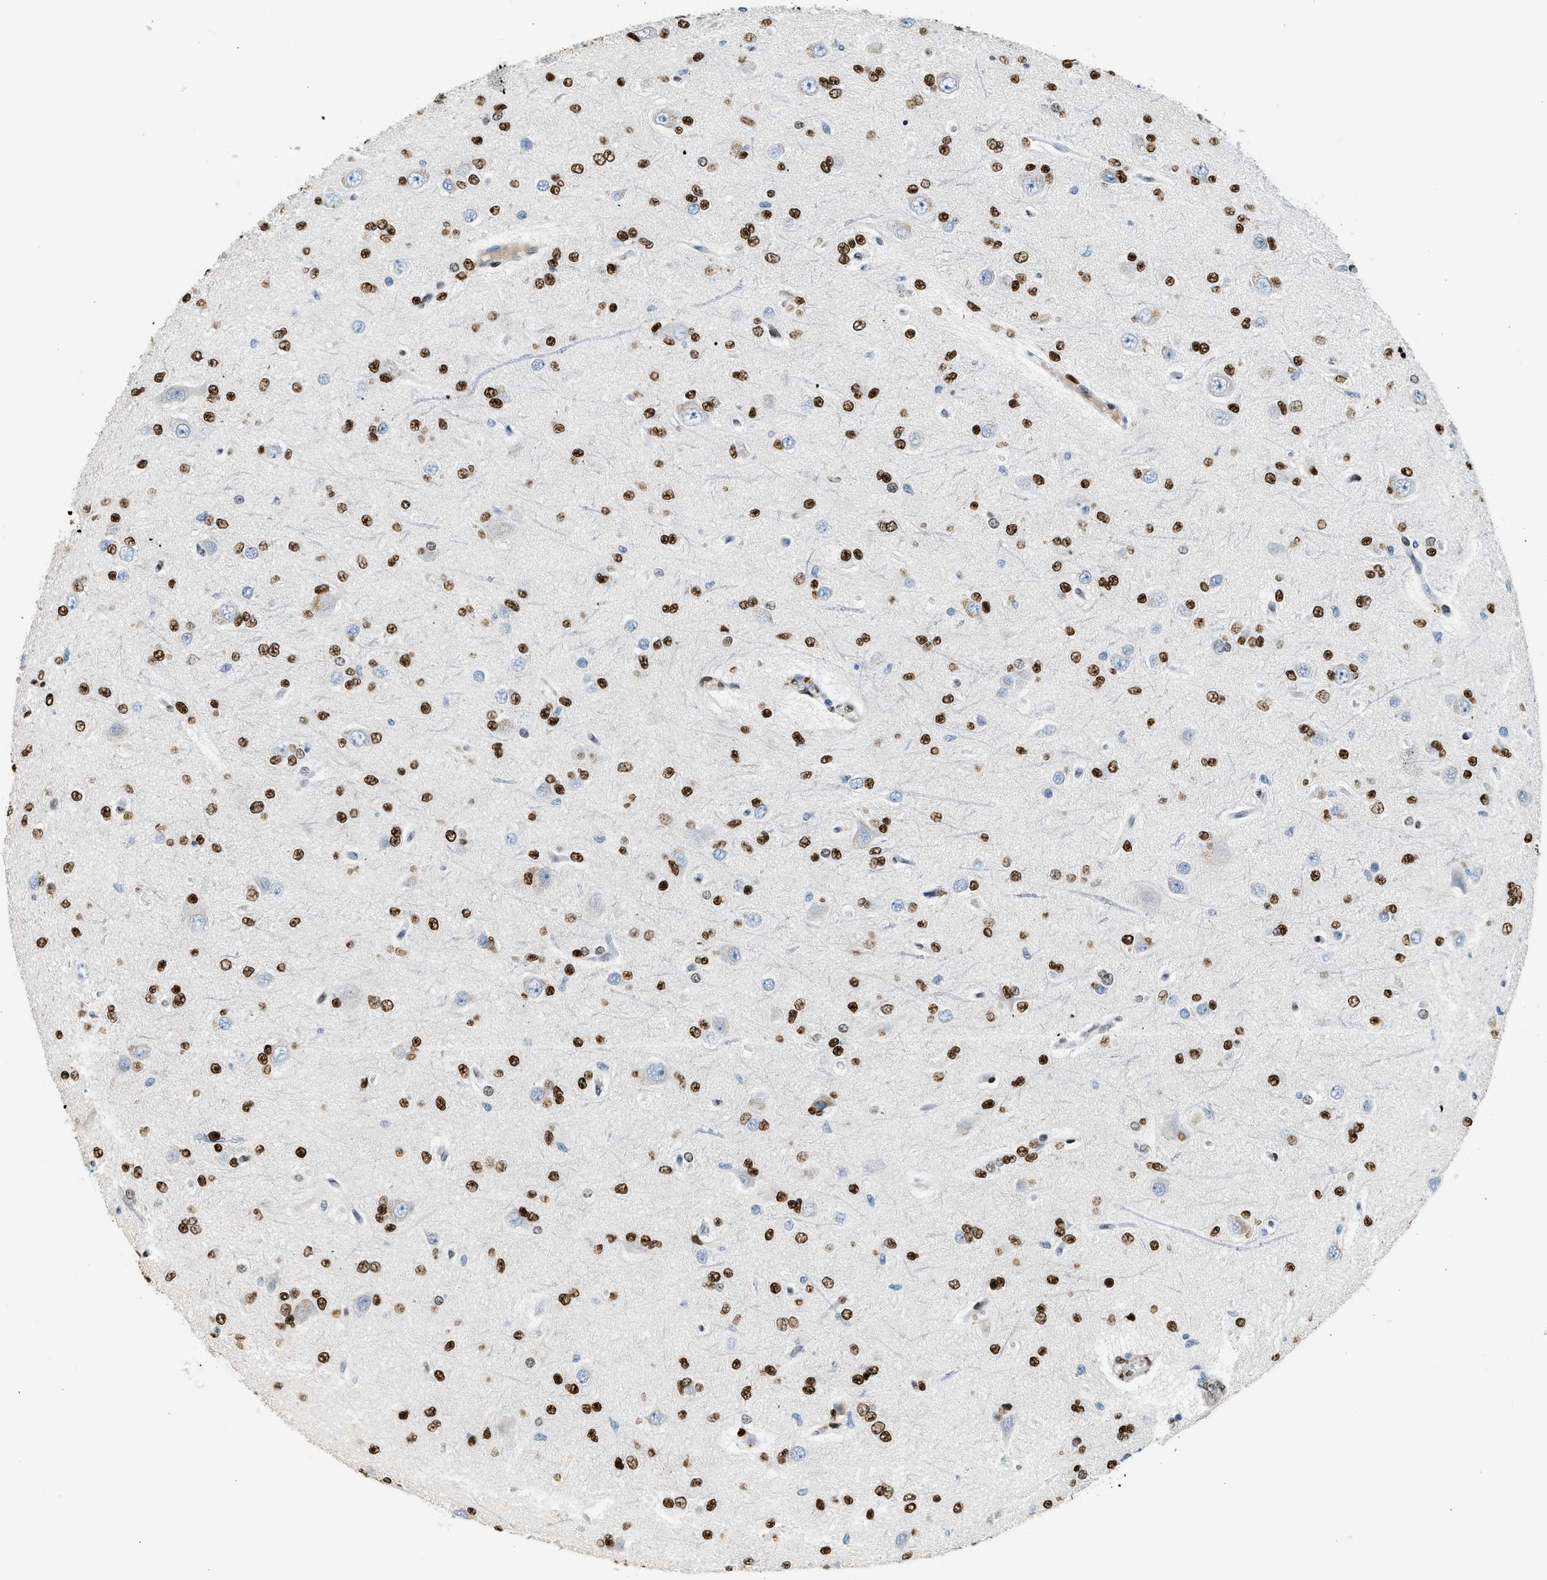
{"staining": {"intensity": "moderate", "quantity": ">75%", "location": "nuclear"}, "tissue": "glioma", "cell_type": "Tumor cells", "image_type": "cancer", "snomed": [{"axis": "morphology", "description": "Glioma, malignant, Low grade"}, {"axis": "topography", "description": "Brain"}], "caption": "IHC micrograph of neoplastic tissue: human malignant glioma (low-grade) stained using IHC shows medium levels of moderate protein expression localized specifically in the nuclear of tumor cells, appearing as a nuclear brown color.", "gene": "ZBTB20", "patient": {"sex": "male", "age": 38}}